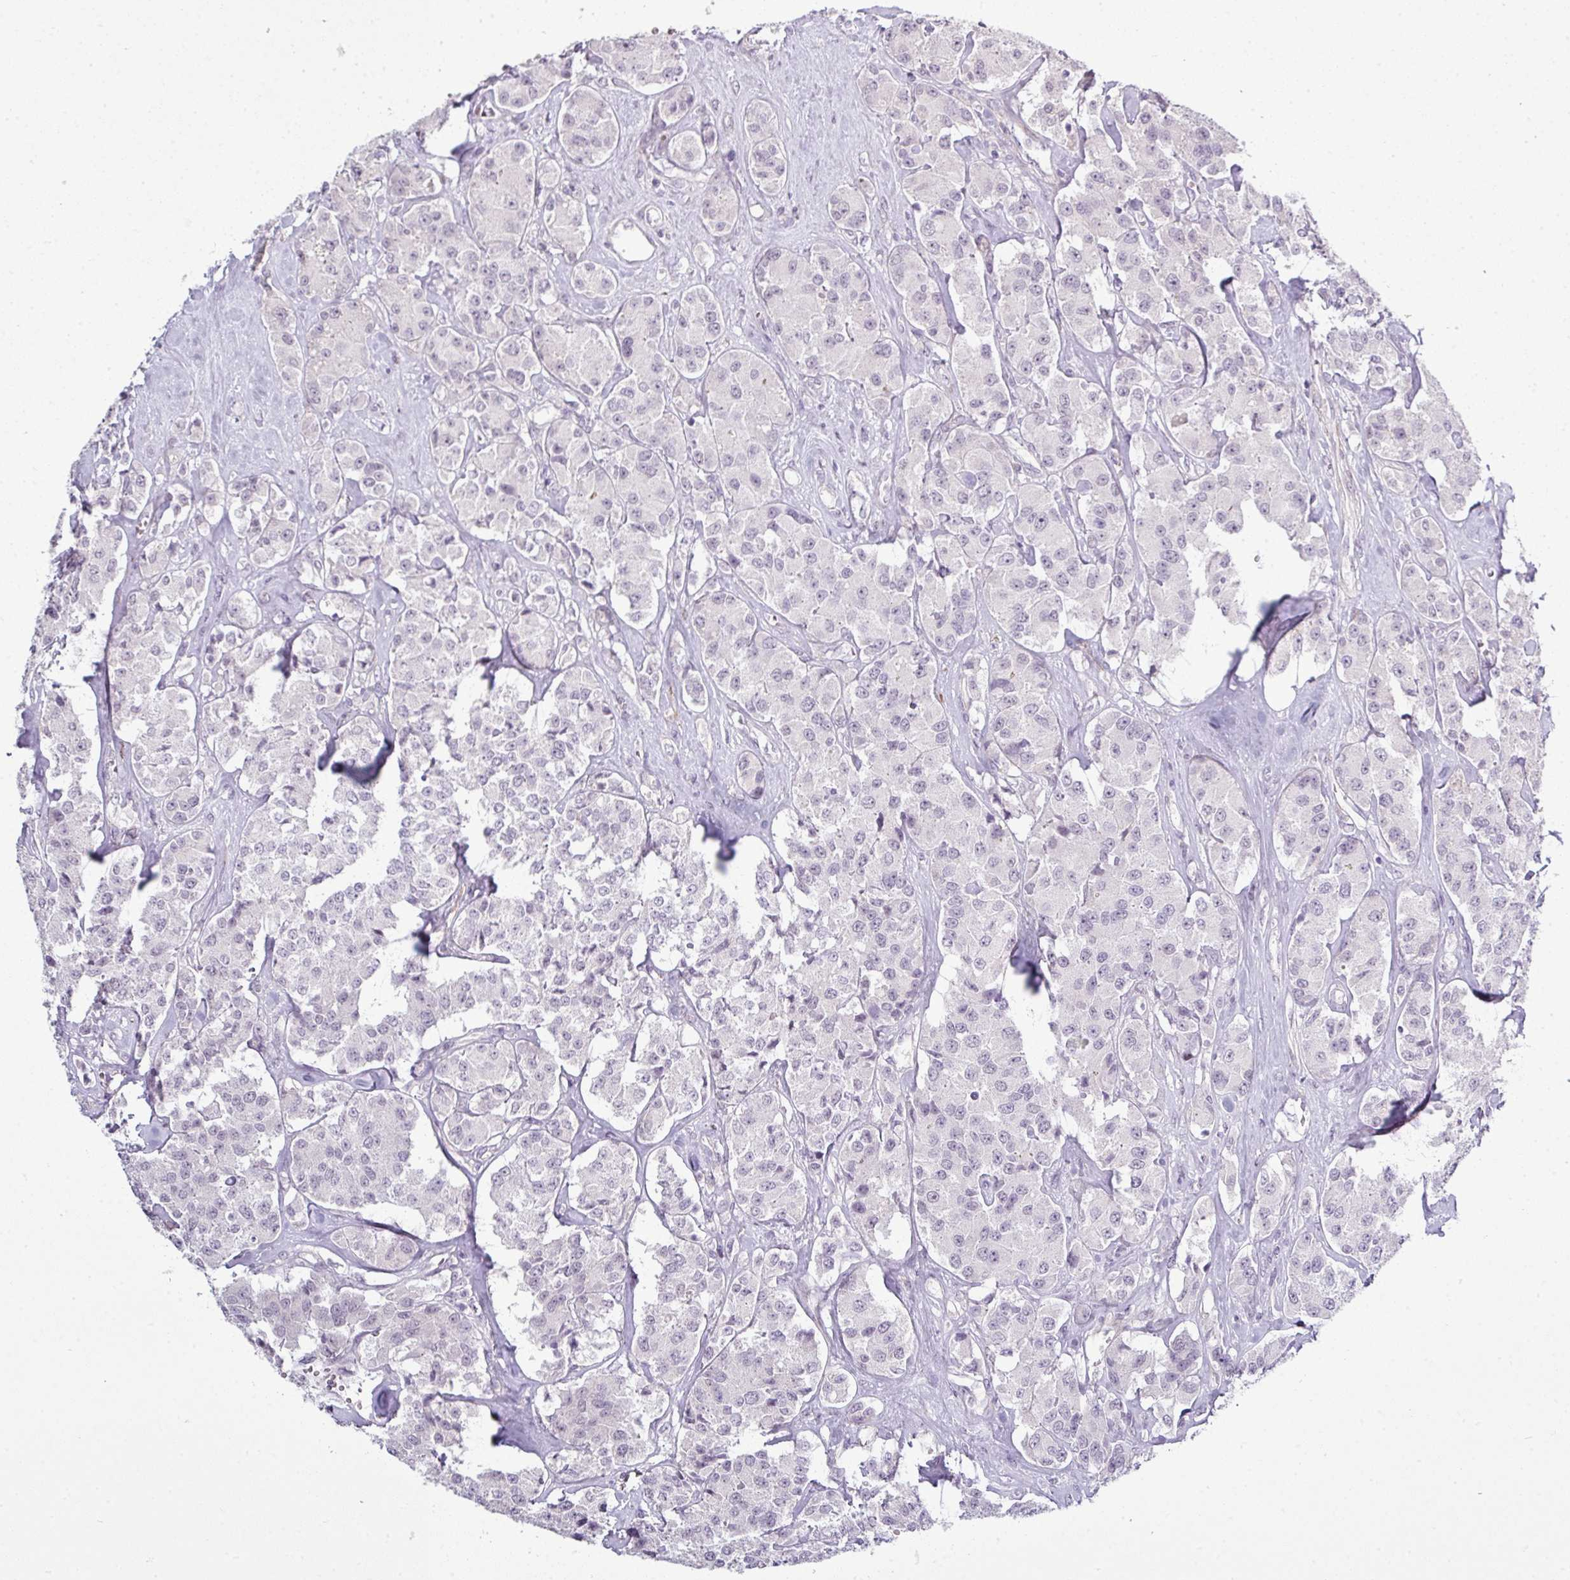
{"staining": {"intensity": "negative", "quantity": "none", "location": "none"}, "tissue": "carcinoid", "cell_type": "Tumor cells", "image_type": "cancer", "snomed": [{"axis": "morphology", "description": "Carcinoid, malignant, NOS"}, {"axis": "topography", "description": "Pancreas"}], "caption": "IHC photomicrograph of human malignant carcinoid stained for a protein (brown), which demonstrates no positivity in tumor cells.", "gene": "ZNF688", "patient": {"sex": "male", "age": 41}}